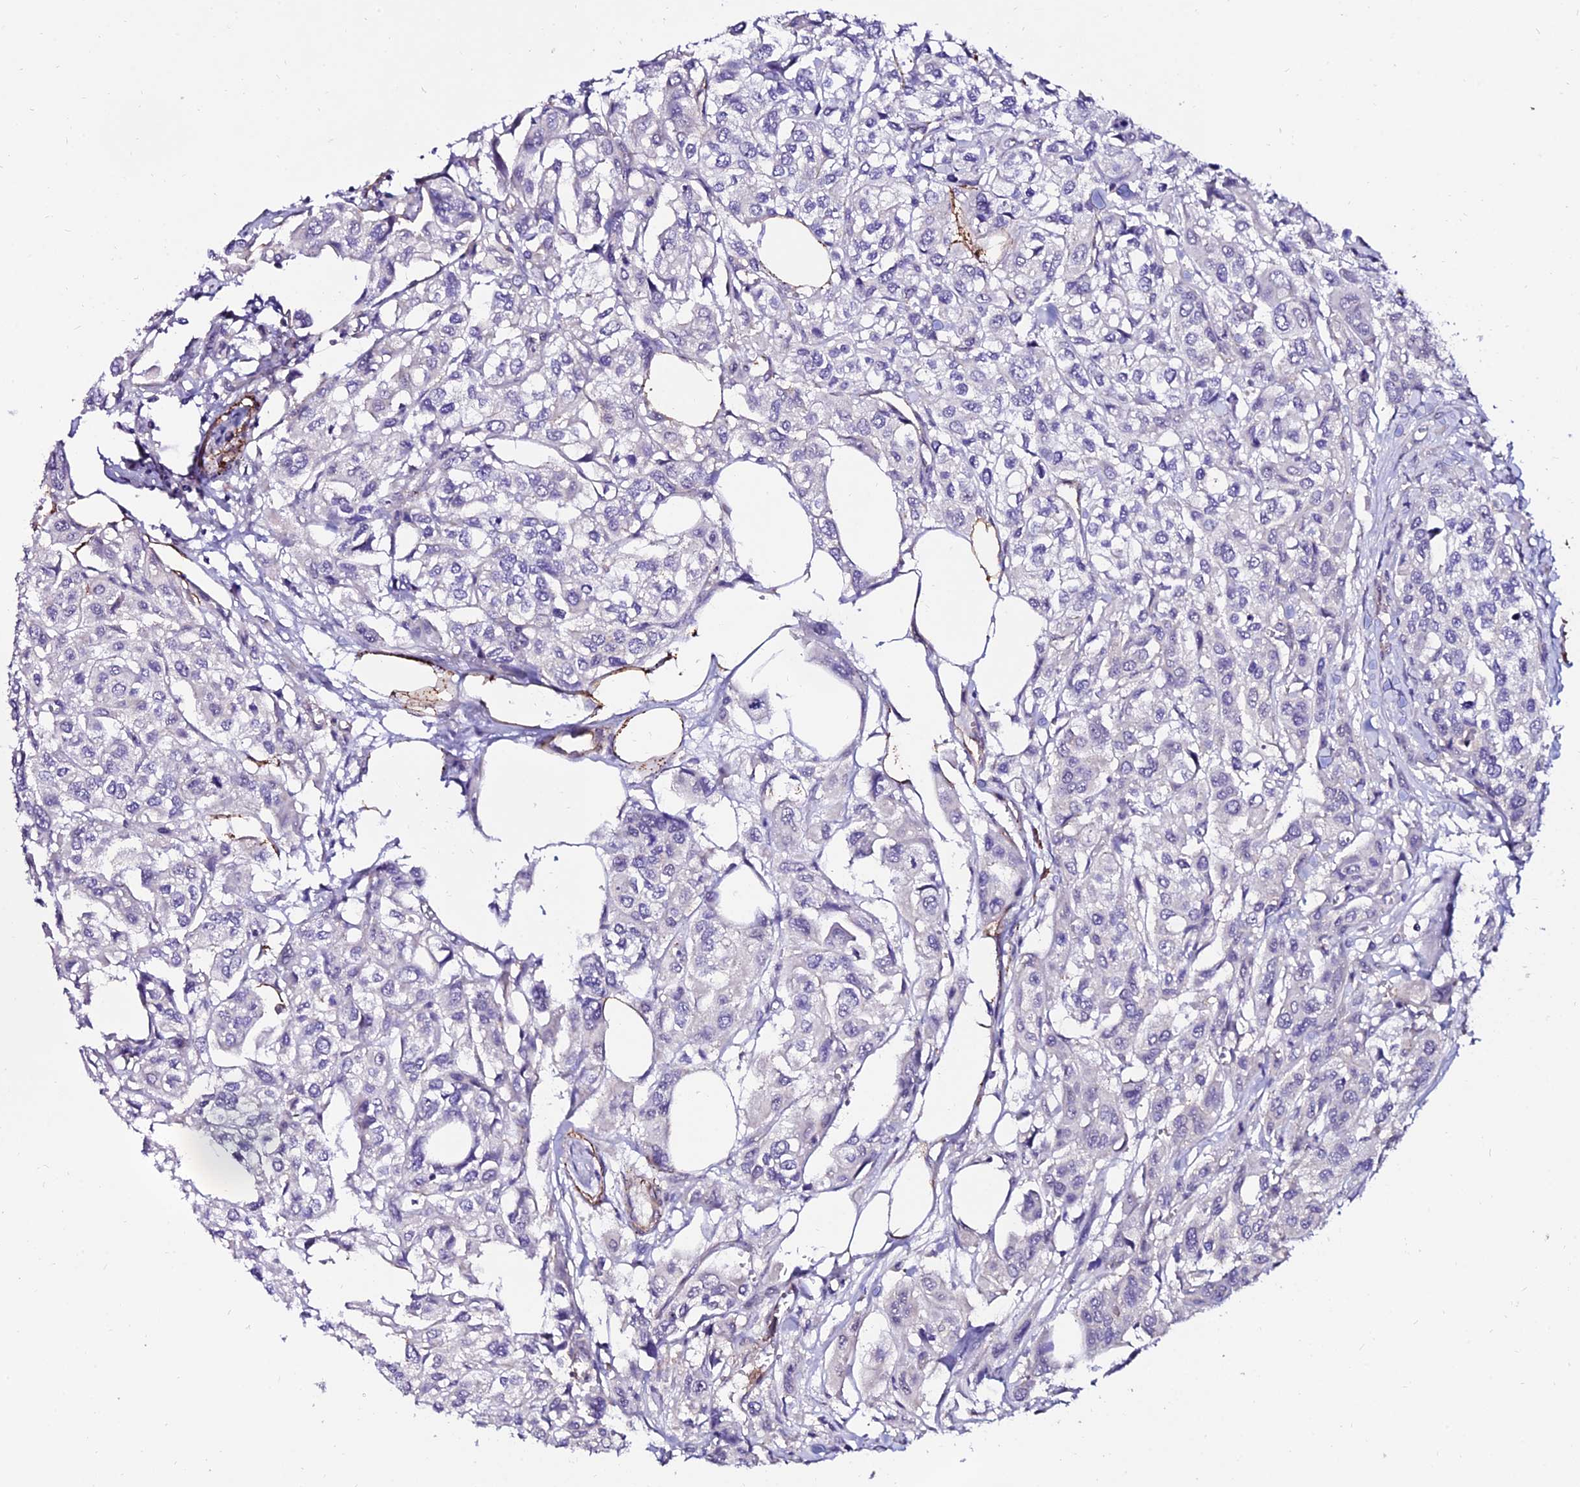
{"staining": {"intensity": "negative", "quantity": "none", "location": "none"}, "tissue": "urothelial cancer", "cell_type": "Tumor cells", "image_type": "cancer", "snomed": [{"axis": "morphology", "description": "Urothelial carcinoma, High grade"}, {"axis": "topography", "description": "Urinary bladder"}], "caption": "An immunohistochemistry photomicrograph of urothelial cancer is shown. There is no staining in tumor cells of urothelial cancer.", "gene": "ALDH3B2", "patient": {"sex": "male", "age": 67}}